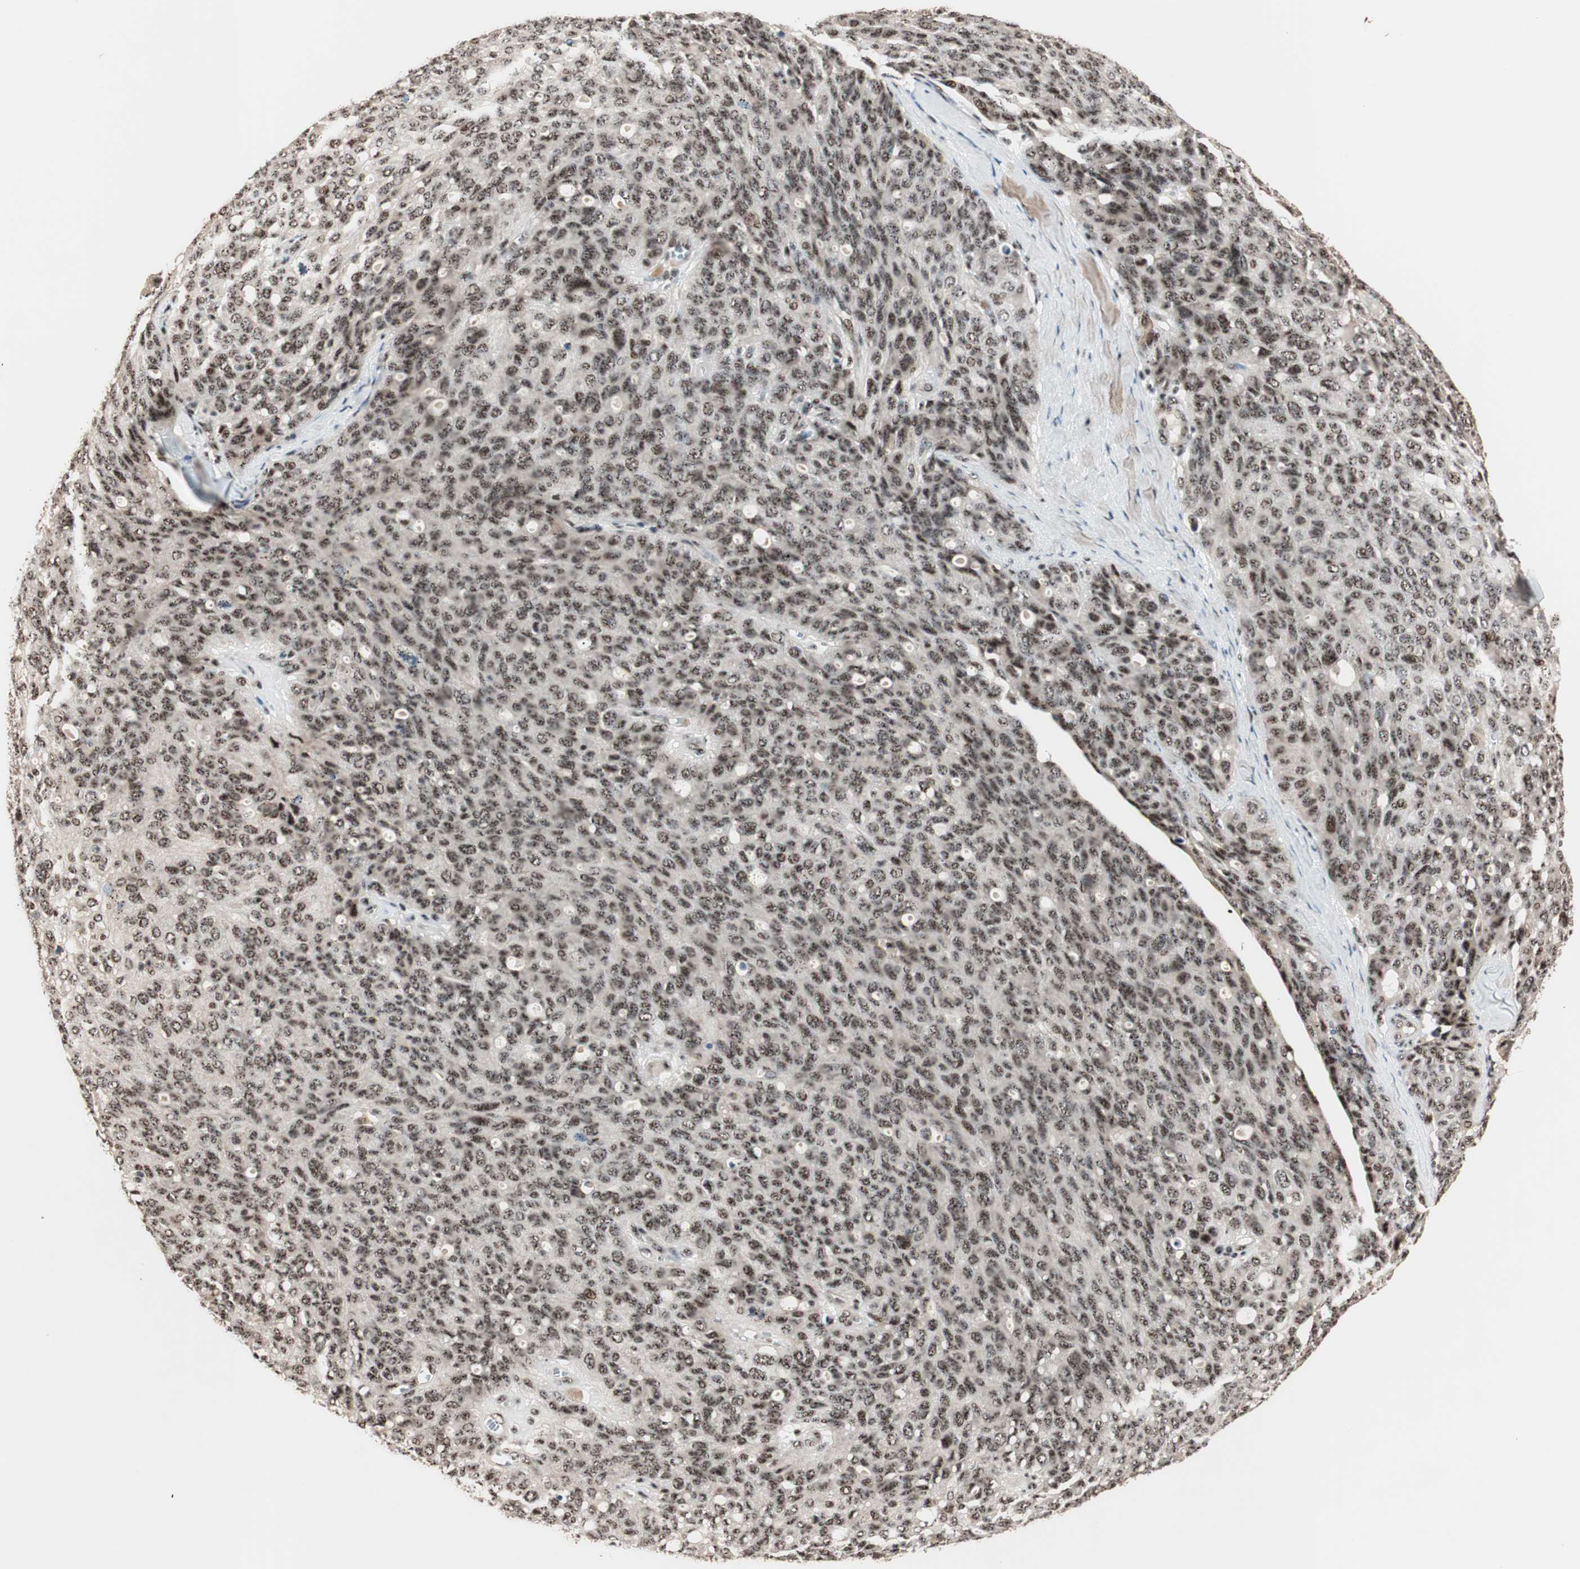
{"staining": {"intensity": "strong", "quantity": ">75%", "location": "nuclear"}, "tissue": "ovarian cancer", "cell_type": "Tumor cells", "image_type": "cancer", "snomed": [{"axis": "morphology", "description": "Carcinoma, endometroid"}, {"axis": "topography", "description": "Ovary"}], "caption": "Immunohistochemical staining of human endometroid carcinoma (ovarian) exhibits strong nuclear protein expression in about >75% of tumor cells. The protein of interest is stained brown, and the nuclei are stained in blue (DAB IHC with brightfield microscopy, high magnification).", "gene": "NR5A2", "patient": {"sex": "female", "age": 60}}